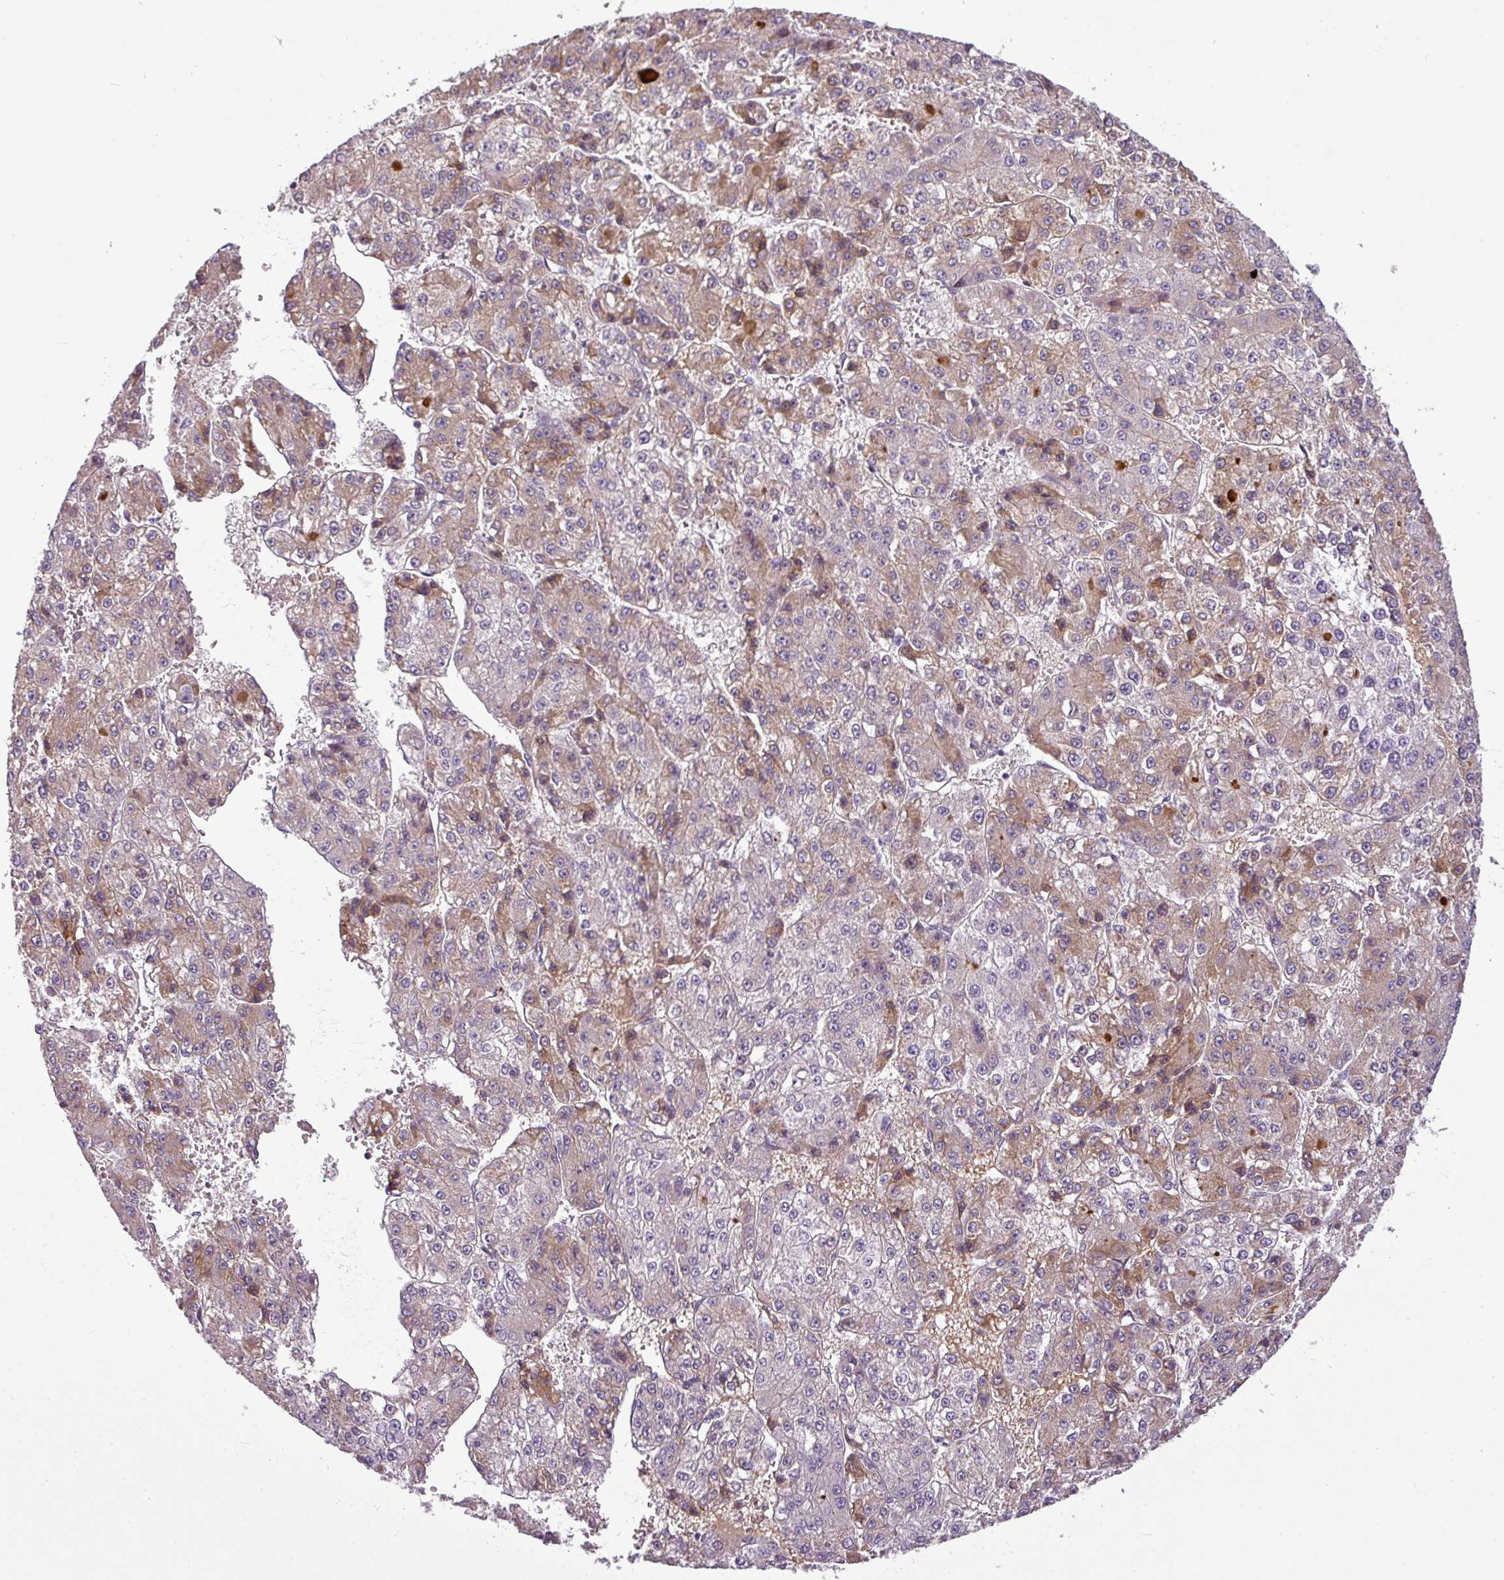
{"staining": {"intensity": "moderate", "quantity": "<25%", "location": "cytoplasmic/membranous"}, "tissue": "liver cancer", "cell_type": "Tumor cells", "image_type": "cancer", "snomed": [{"axis": "morphology", "description": "Carcinoma, Hepatocellular, NOS"}, {"axis": "topography", "description": "Liver"}], "caption": "Approximately <25% of tumor cells in liver cancer show moderate cytoplasmic/membranous protein positivity as visualized by brown immunohistochemical staining.", "gene": "C4B", "patient": {"sex": "female", "age": 73}}